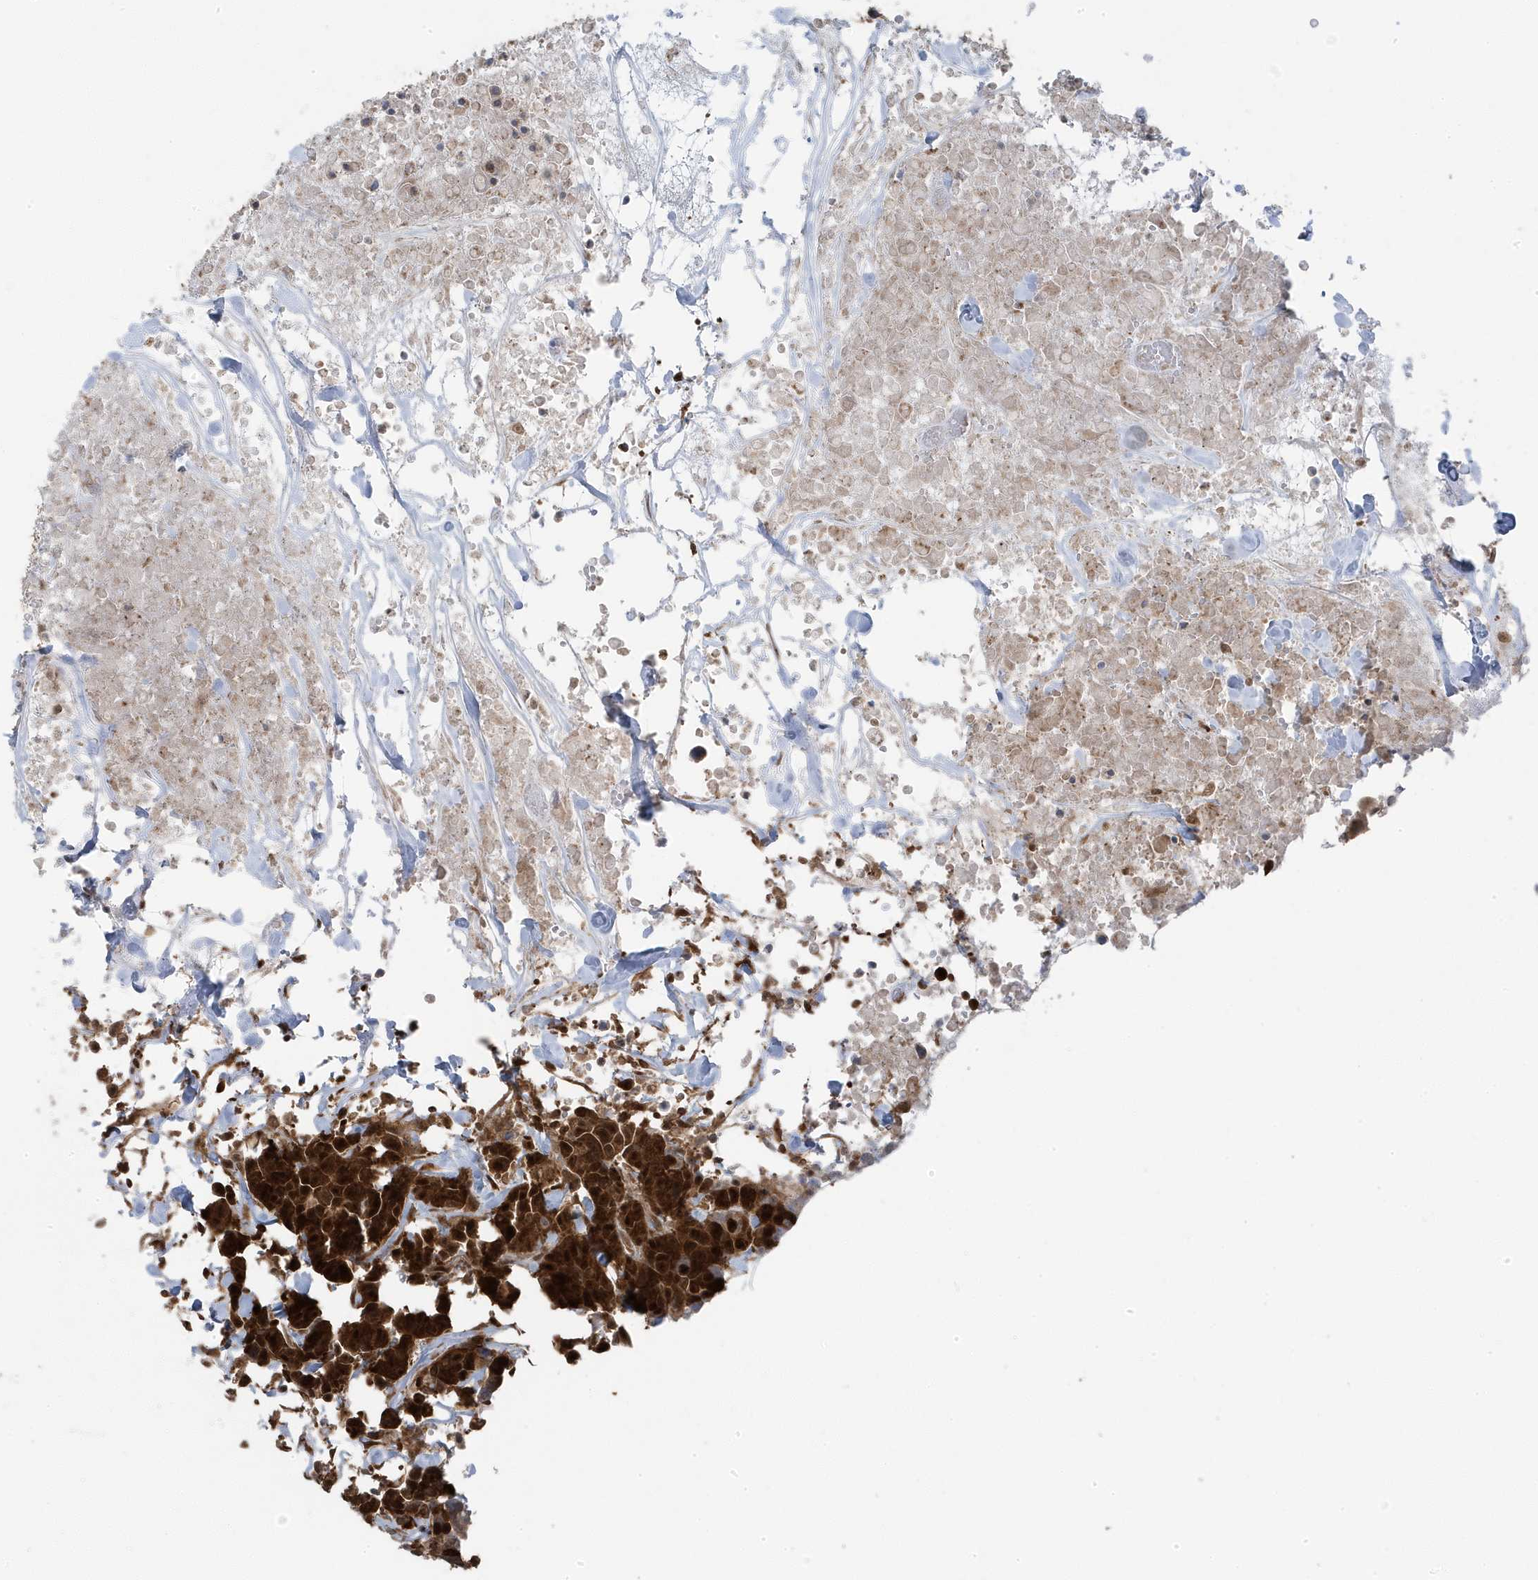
{"staining": {"intensity": "strong", "quantity": ">75%", "location": "cytoplasmic/membranous,nuclear"}, "tissue": "breast cancer", "cell_type": "Tumor cells", "image_type": "cancer", "snomed": [{"axis": "morphology", "description": "Duct carcinoma"}, {"axis": "topography", "description": "Breast"}], "caption": "Immunohistochemical staining of human breast cancer displays strong cytoplasmic/membranous and nuclear protein positivity in about >75% of tumor cells.", "gene": "MAPK1IP1L", "patient": {"sex": "female", "age": 37}}